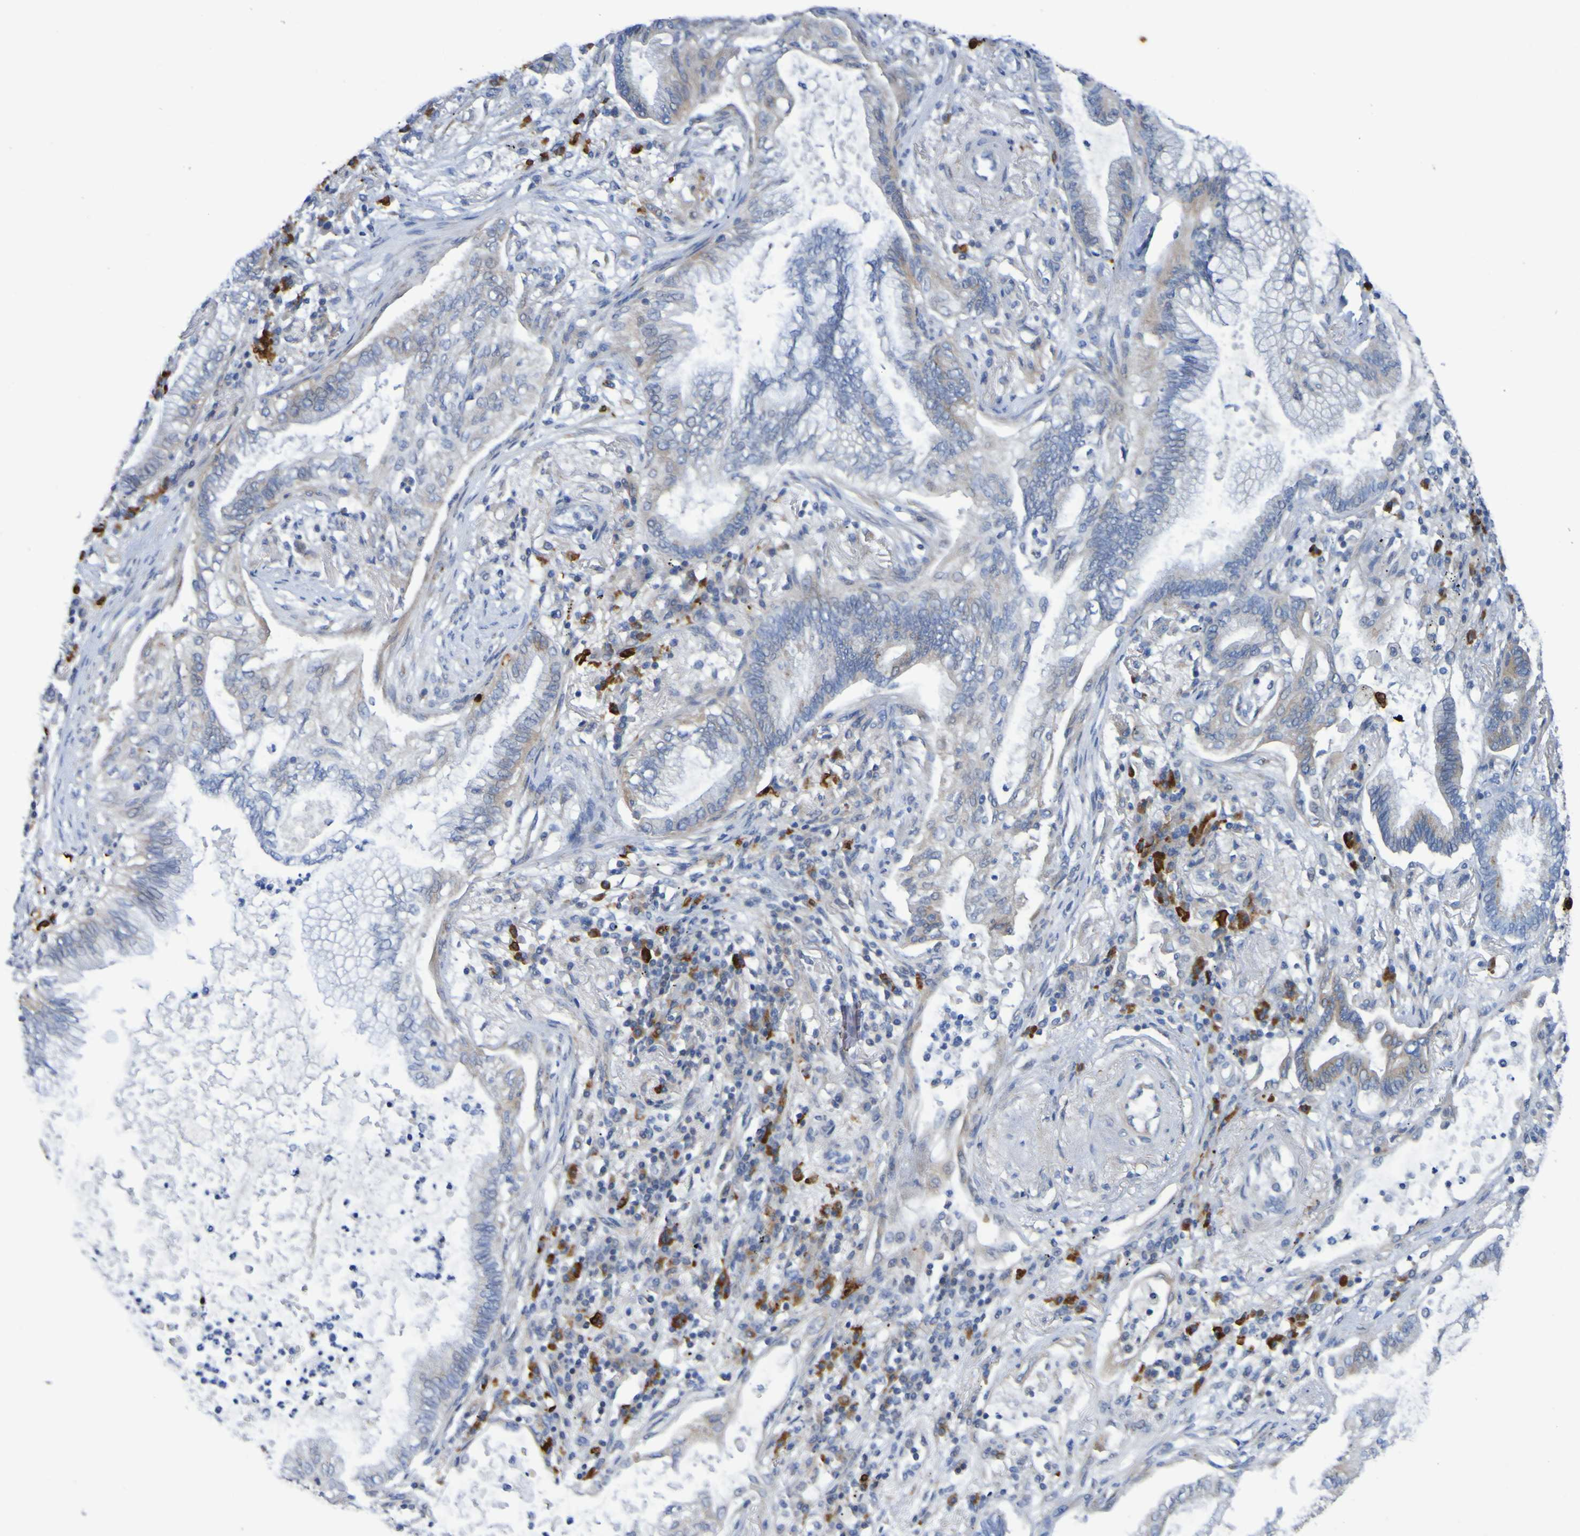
{"staining": {"intensity": "weak", "quantity": "<25%", "location": "cytoplasmic/membranous"}, "tissue": "lung cancer", "cell_type": "Tumor cells", "image_type": "cancer", "snomed": [{"axis": "morphology", "description": "Normal tissue, NOS"}, {"axis": "morphology", "description": "Adenocarcinoma, NOS"}, {"axis": "topography", "description": "Bronchus"}, {"axis": "topography", "description": "Lung"}], "caption": "Tumor cells show no significant expression in adenocarcinoma (lung).", "gene": "C11orf24", "patient": {"sex": "female", "age": 70}}